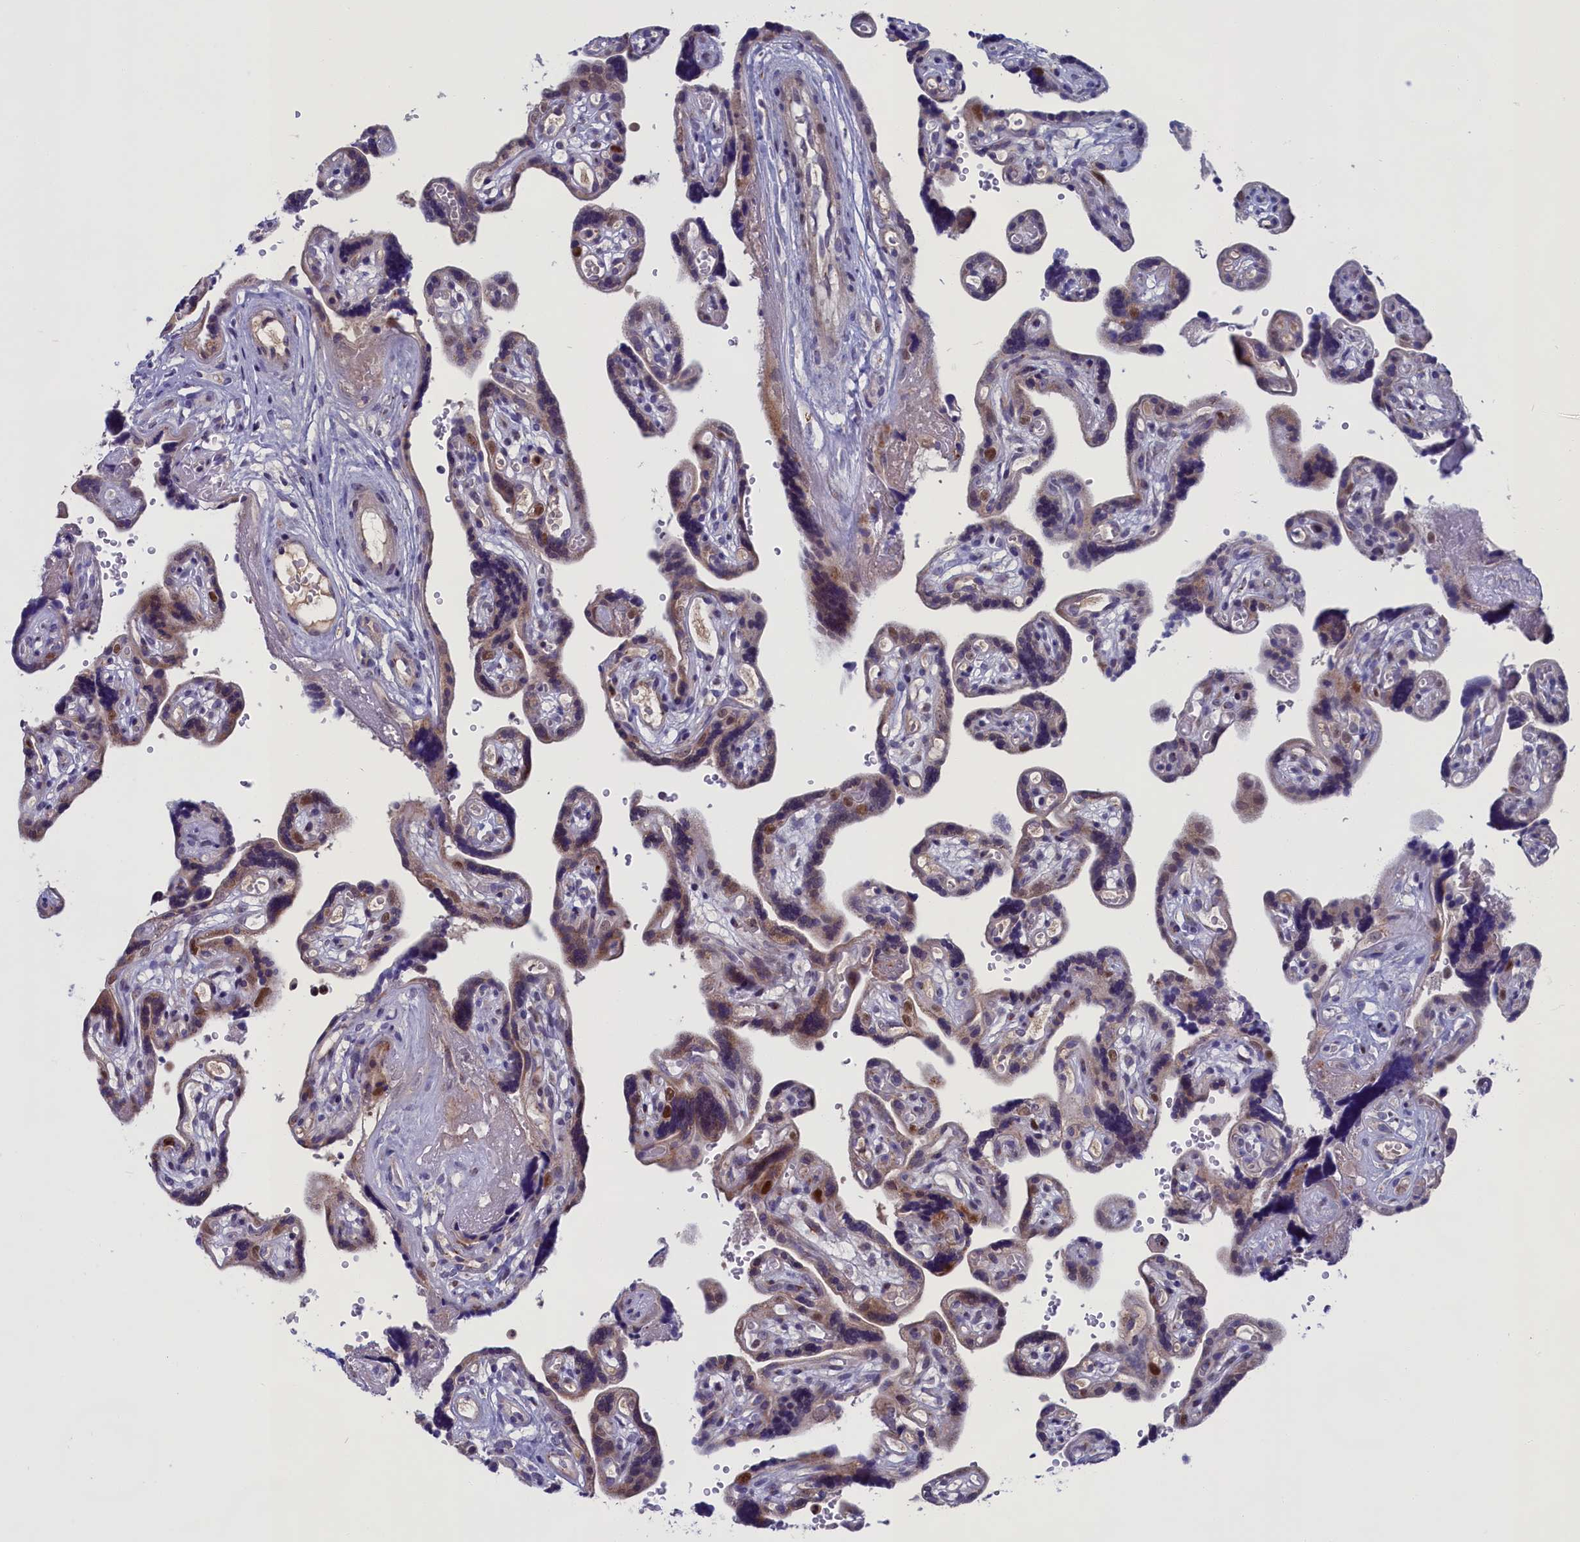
{"staining": {"intensity": "moderate", "quantity": ">75%", "location": "cytoplasmic/membranous,nuclear"}, "tissue": "placenta", "cell_type": "Trophoblastic cells", "image_type": "normal", "snomed": [{"axis": "morphology", "description": "Normal tissue, NOS"}, {"axis": "topography", "description": "Placenta"}], "caption": "Benign placenta displays moderate cytoplasmic/membranous,nuclear staining in approximately >75% of trophoblastic cells, visualized by immunohistochemistry. The staining is performed using DAB brown chromogen to label protein expression. The nuclei are counter-stained blue using hematoxylin.", "gene": "LIG1", "patient": {"sex": "female", "age": 30}}